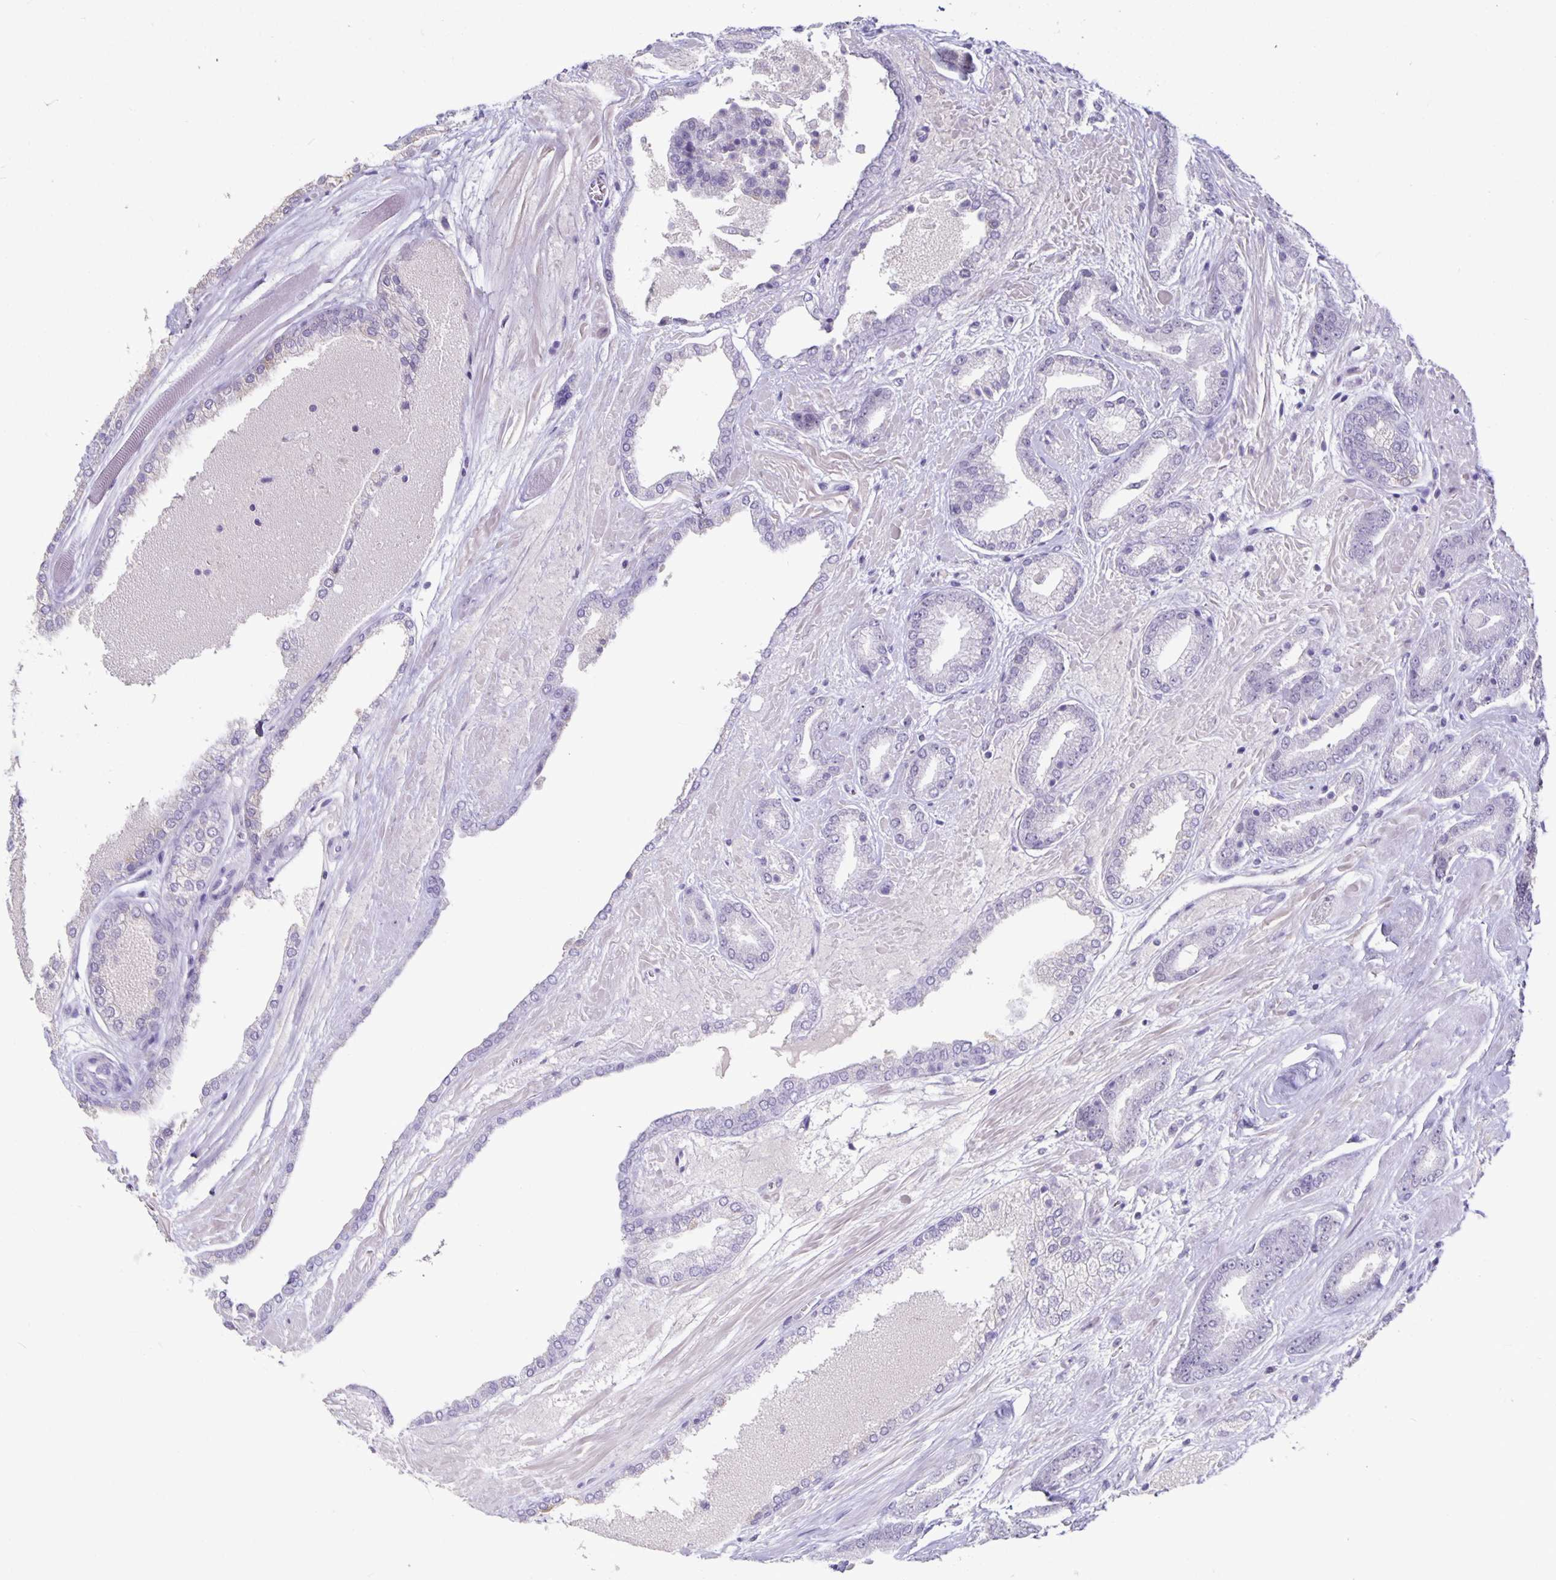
{"staining": {"intensity": "negative", "quantity": "none", "location": "none"}, "tissue": "prostate cancer", "cell_type": "Tumor cells", "image_type": "cancer", "snomed": [{"axis": "morphology", "description": "Adenocarcinoma, High grade"}, {"axis": "topography", "description": "Prostate"}], "caption": "A photomicrograph of prostate cancer (adenocarcinoma (high-grade)) stained for a protein exhibits no brown staining in tumor cells.", "gene": "OLIG2", "patient": {"sex": "male", "age": 56}}